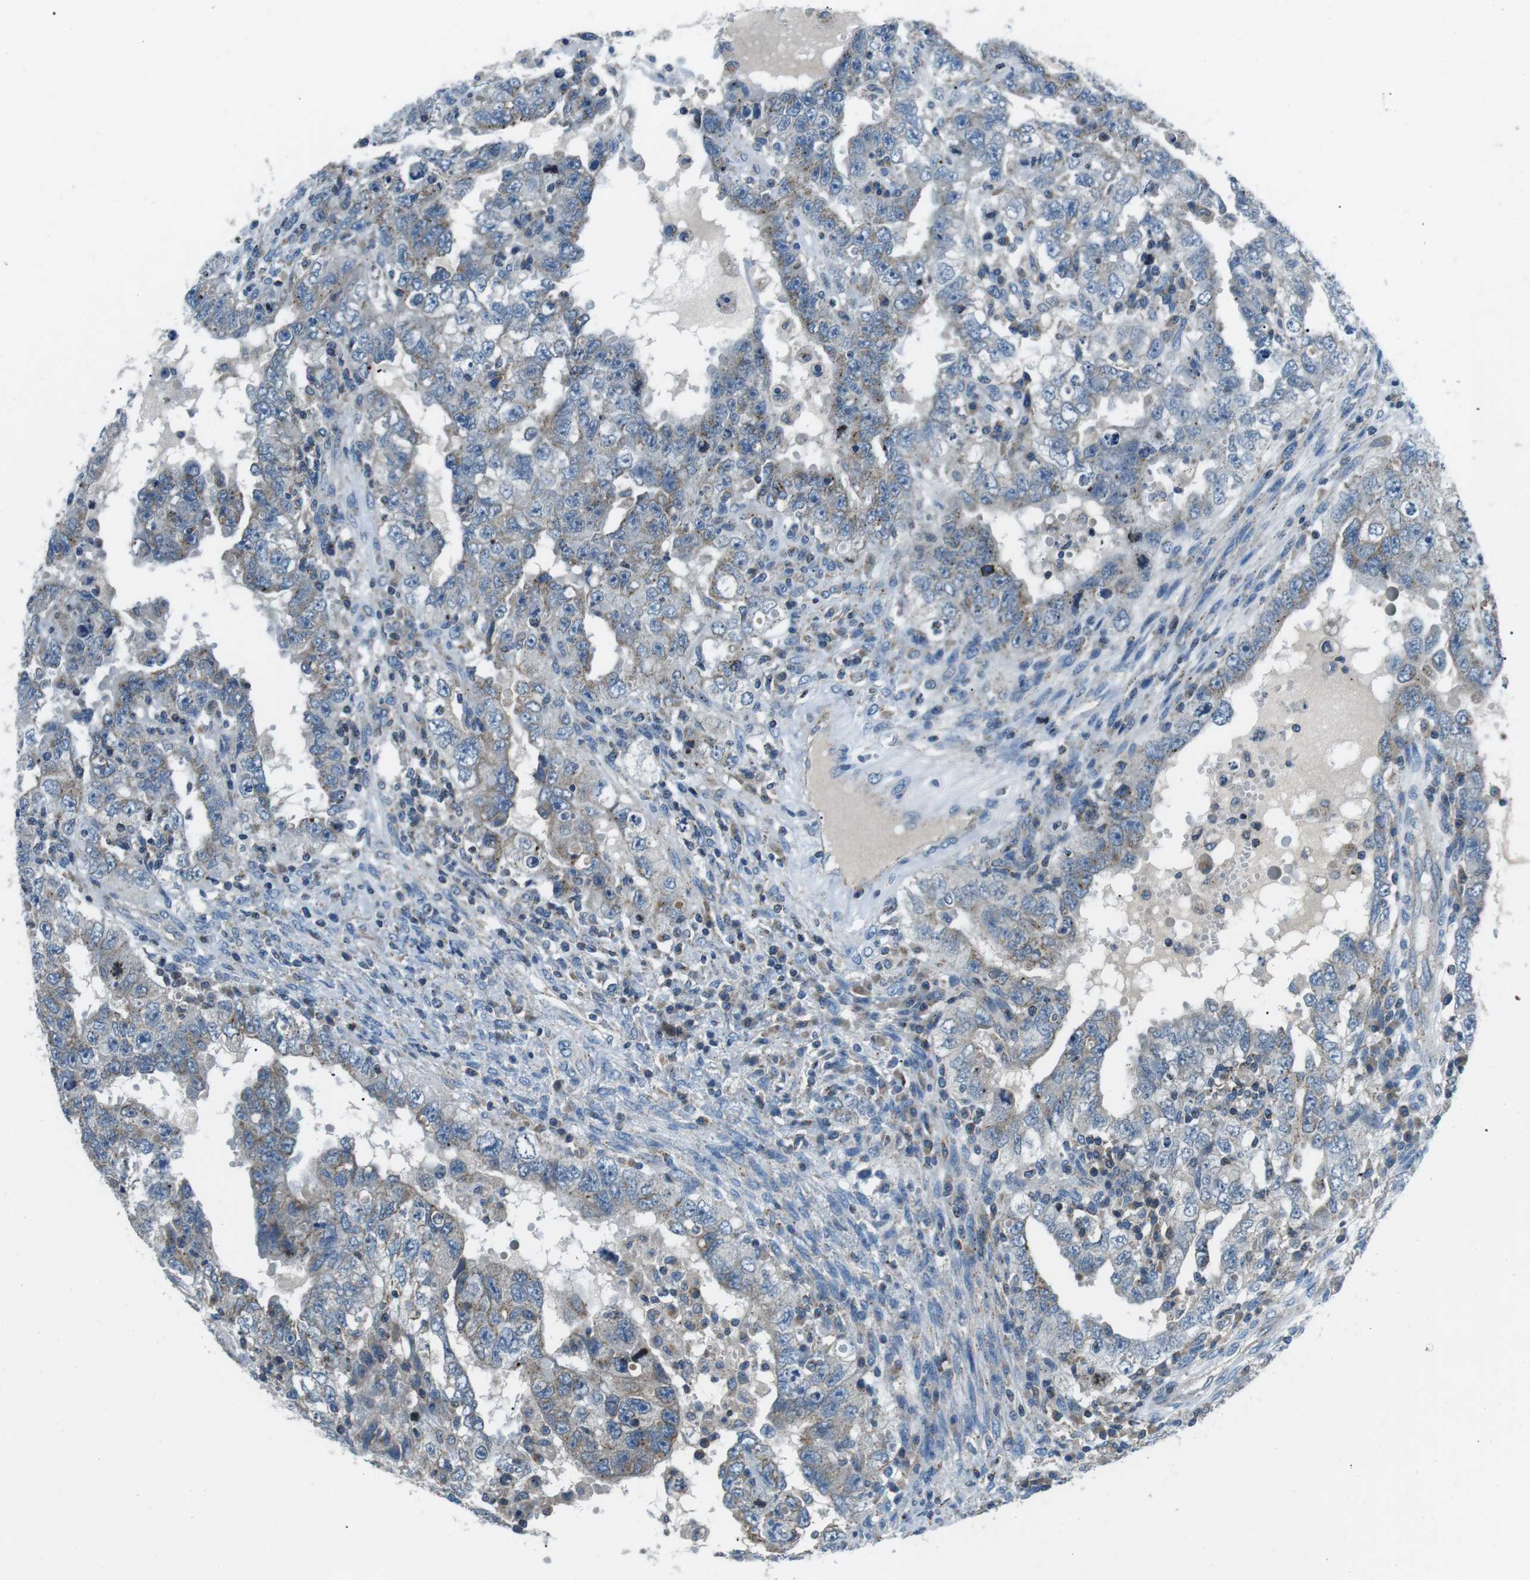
{"staining": {"intensity": "weak", "quantity": "<25%", "location": "cytoplasmic/membranous"}, "tissue": "testis cancer", "cell_type": "Tumor cells", "image_type": "cancer", "snomed": [{"axis": "morphology", "description": "Carcinoma, Embryonal, NOS"}, {"axis": "topography", "description": "Testis"}], "caption": "An image of embryonal carcinoma (testis) stained for a protein shows no brown staining in tumor cells. (Immunohistochemistry (ihc), brightfield microscopy, high magnification).", "gene": "FAM3B", "patient": {"sex": "male", "age": 26}}